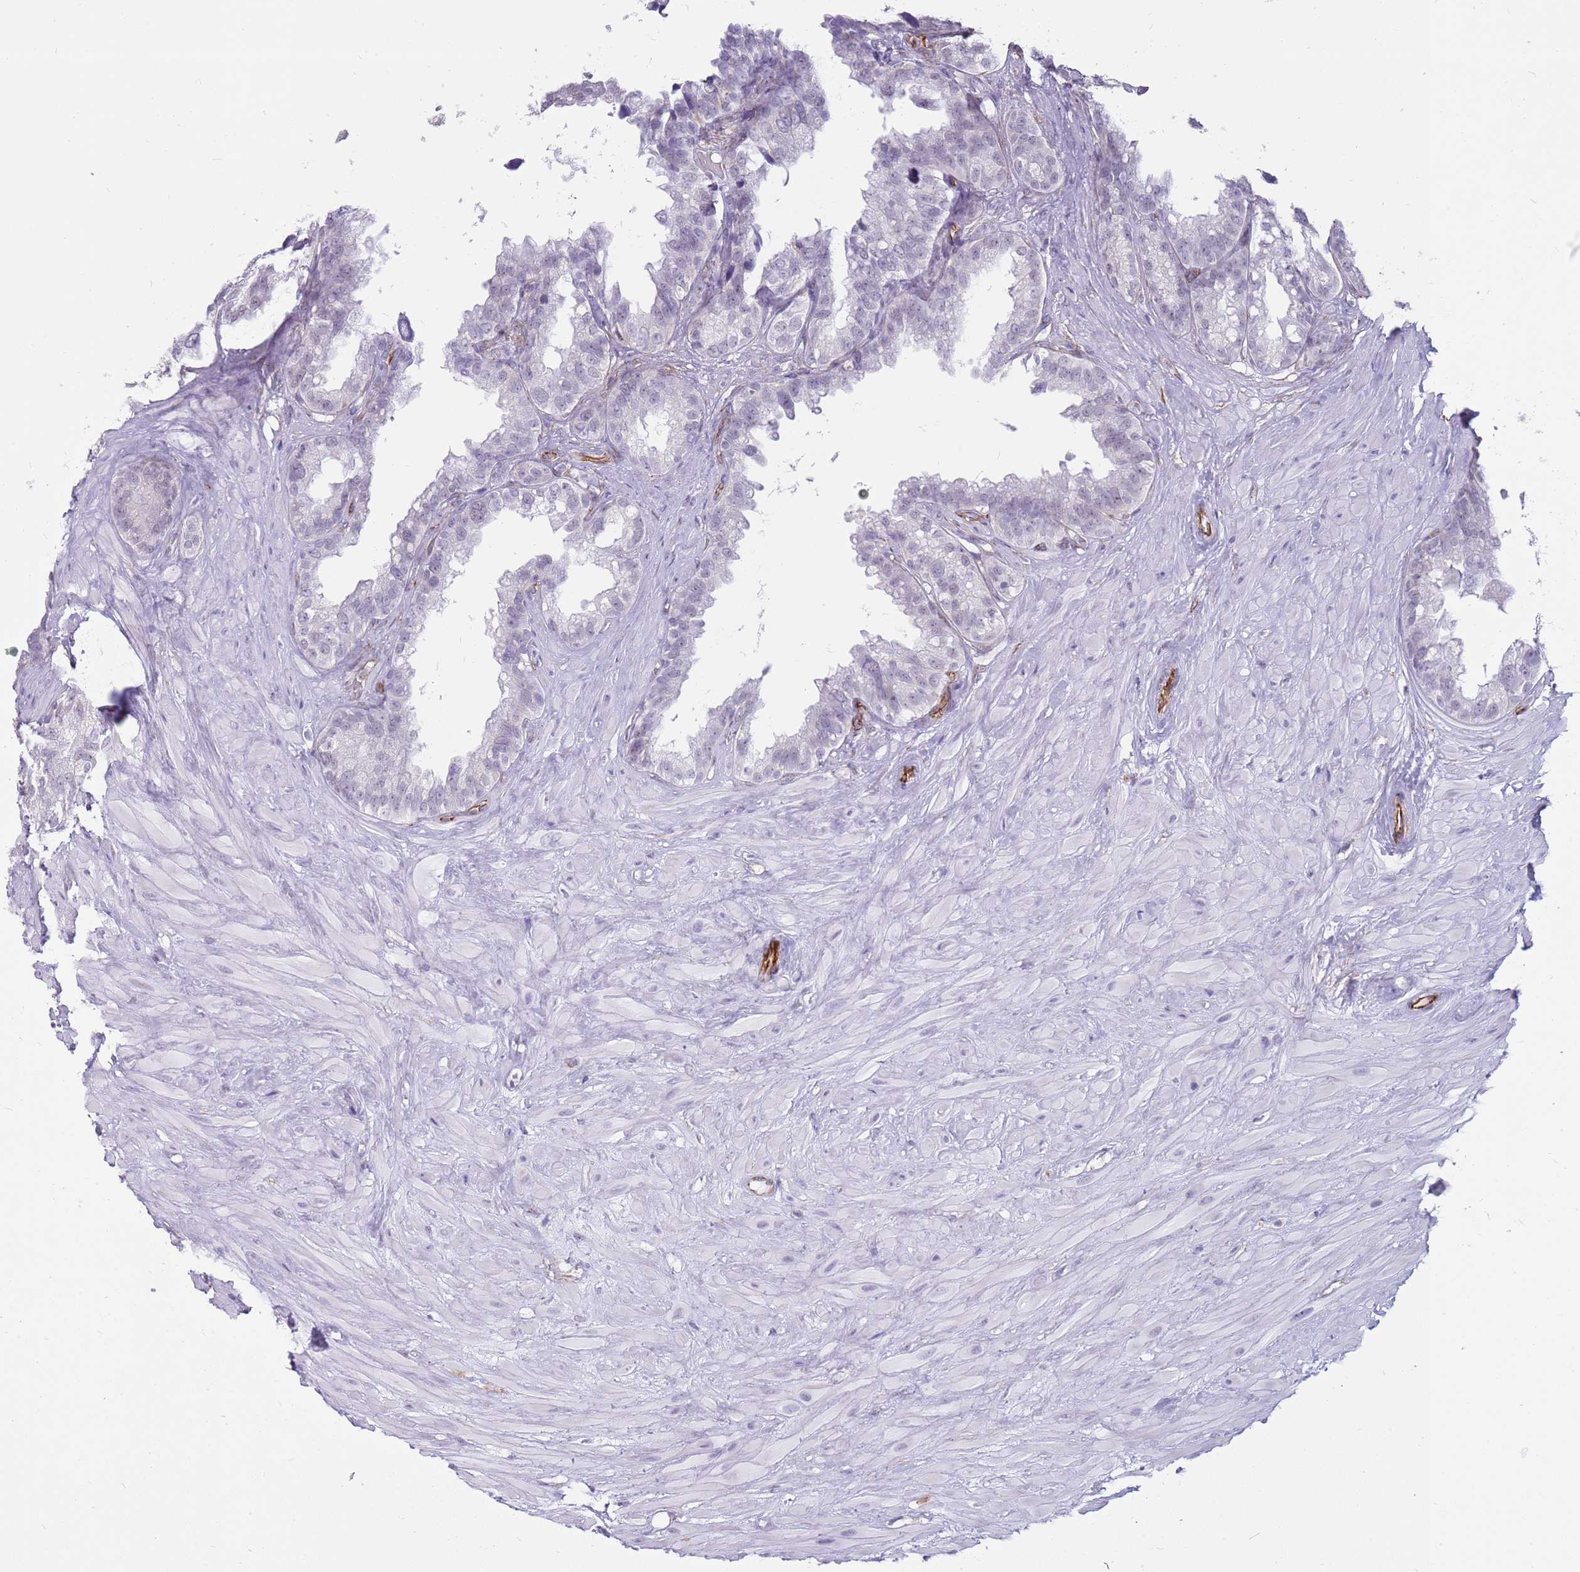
{"staining": {"intensity": "negative", "quantity": "none", "location": "none"}, "tissue": "seminal vesicle", "cell_type": "Glandular cells", "image_type": "normal", "snomed": [{"axis": "morphology", "description": "Normal tissue, NOS"}, {"axis": "topography", "description": "Seminal veicle"}], "caption": "The IHC image has no significant staining in glandular cells of seminal vesicle.", "gene": "ENSG00000271254", "patient": {"sex": "male", "age": 80}}